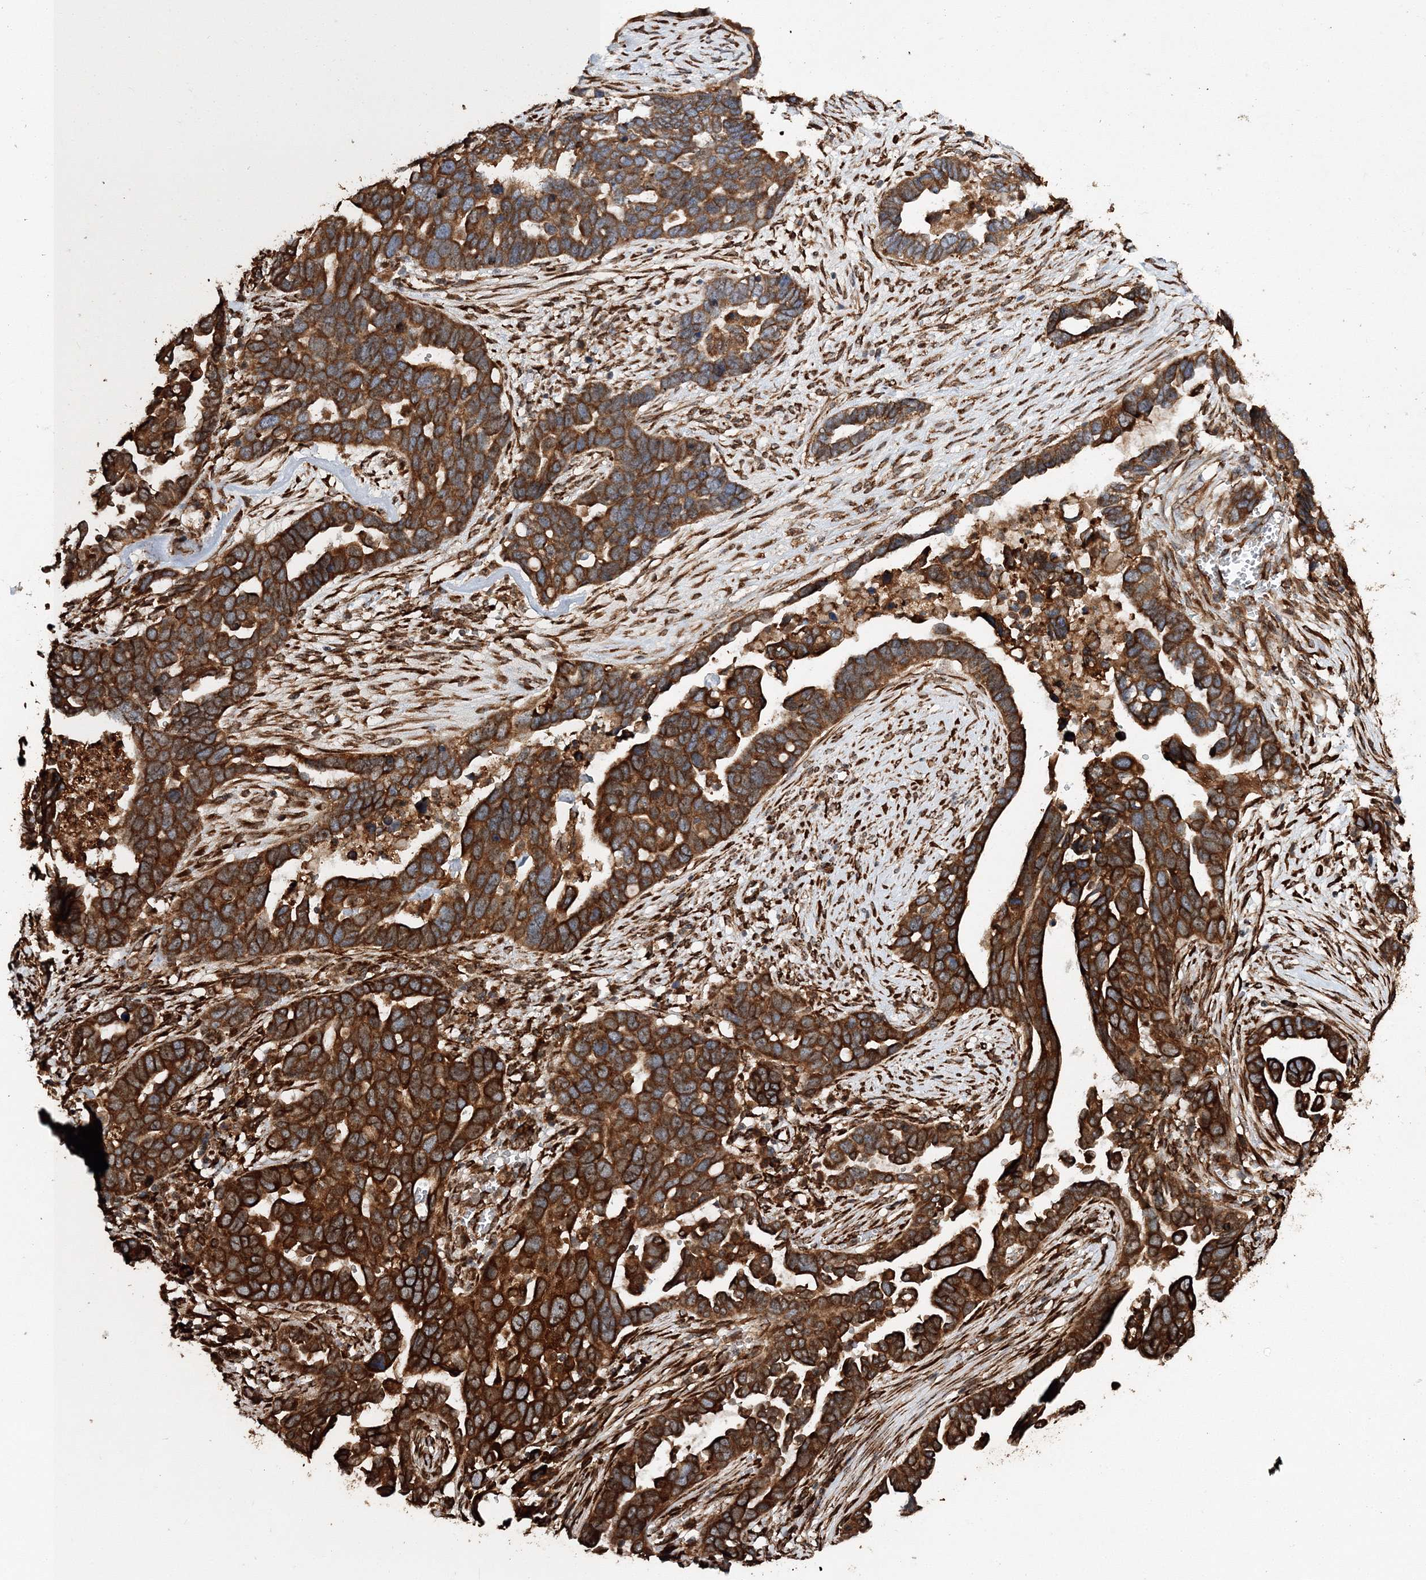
{"staining": {"intensity": "strong", "quantity": ">75%", "location": "cytoplasmic/membranous"}, "tissue": "ovarian cancer", "cell_type": "Tumor cells", "image_type": "cancer", "snomed": [{"axis": "morphology", "description": "Cystadenocarcinoma, serous, NOS"}, {"axis": "topography", "description": "Ovary"}], "caption": "A brown stain shows strong cytoplasmic/membranous positivity of a protein in human serous cystadenocarcinoma (ovarian) tumor cells.", "gene": "SCRN3", "patient": {"sex": "female", "age": 54}}